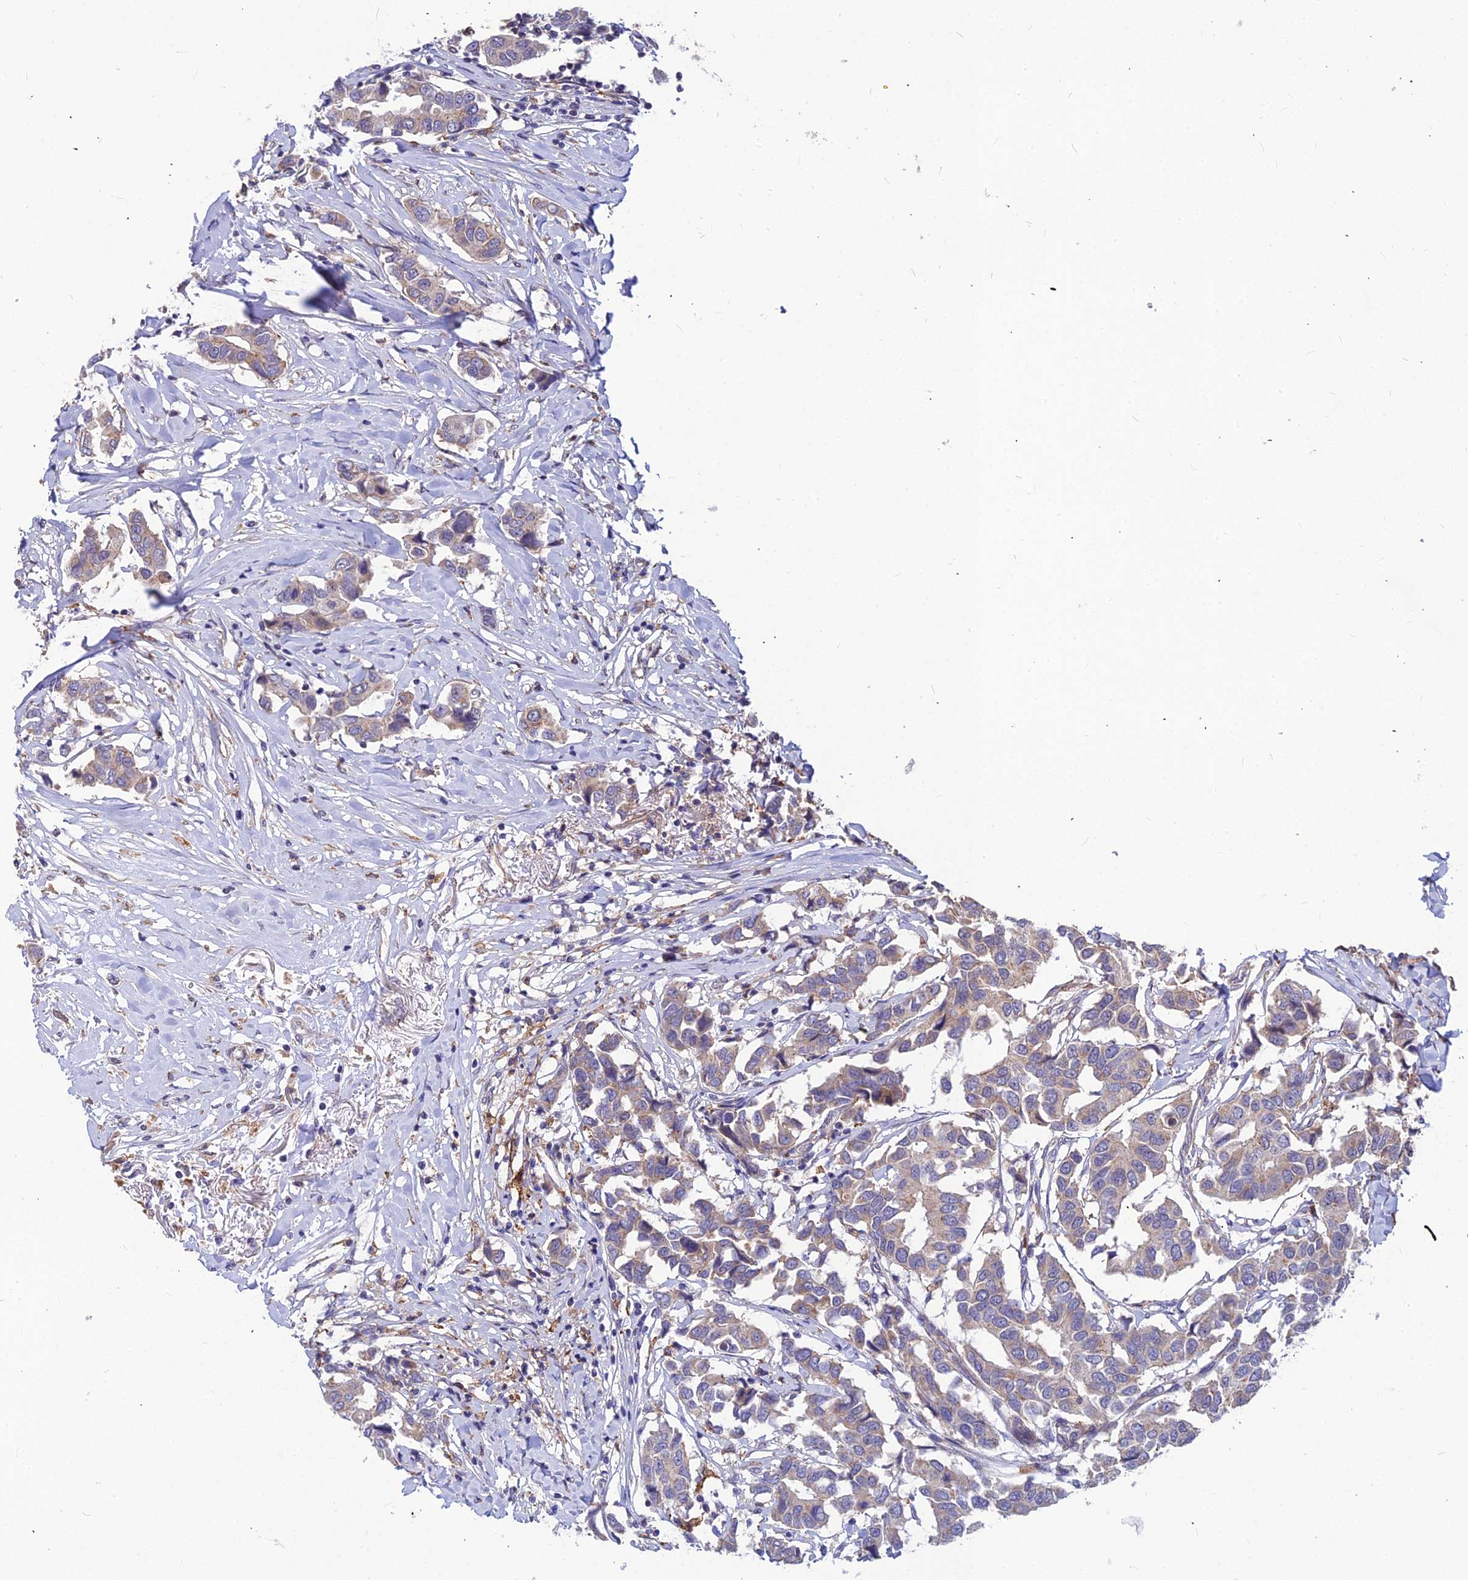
{"staining": {"intensity": "weak", "quantity": "<25%", "location": "cytoplasmic/membranous"}, "tissue": "breast cancer", "cell_type": "Tumor cells", "image_type": "cancer", "snomed": [{"axis": "morphology", "description": "Duct carcinoma"}, {"axis": "topography", "description": "Breast"}], "caption": "This is an immunohistochemistry photomicrograph of breast cancer (intraductal carcinoma). There is no expression in tumor cells.", "gene": "LEKR1", "patient": {"sex": "female", "age": 80}}